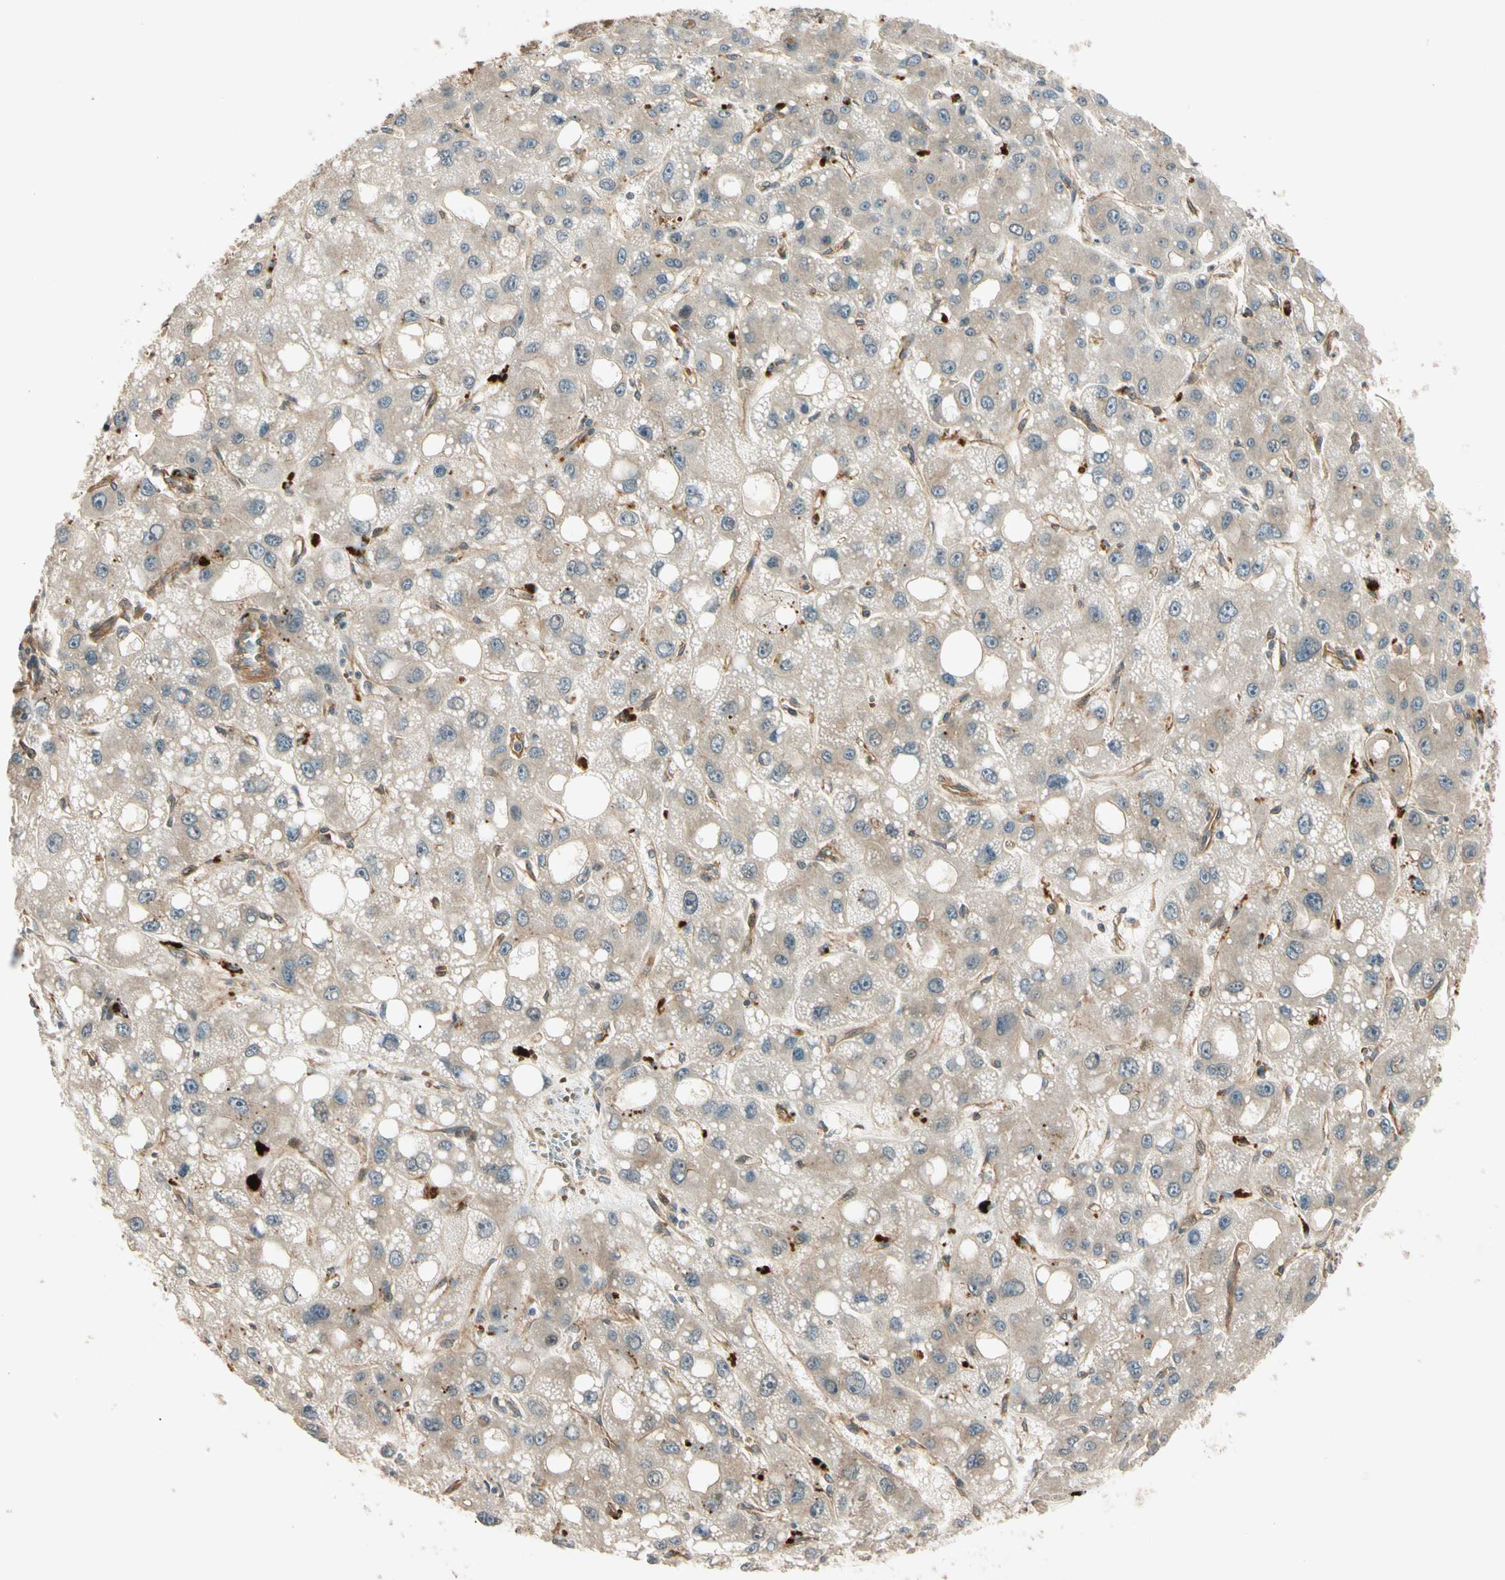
{"staining": {"intensity": "weak", "quantity": ">75%", "location": "cytoplasmic/membranous"}, "tissue": "liver cancer", "cell_type": "Tumor cells", "image_type": "cancer", "snomed": [{"axis": "morphology", "description": "Carcinoma, Hepatocellular, NOS"}, {"axis": "topography", "description": "Liver"}], "caption": "Immunohistochemistry micrograph of human hepatocellular carcinoma (liver) stained for a protein (brown), which reveals low levels of weak cytoplasmic/membranous positivity in approximately >75% of tumor cells.", "gene": "ROCK2", "patient": {"sex": "male", "age": 55}}